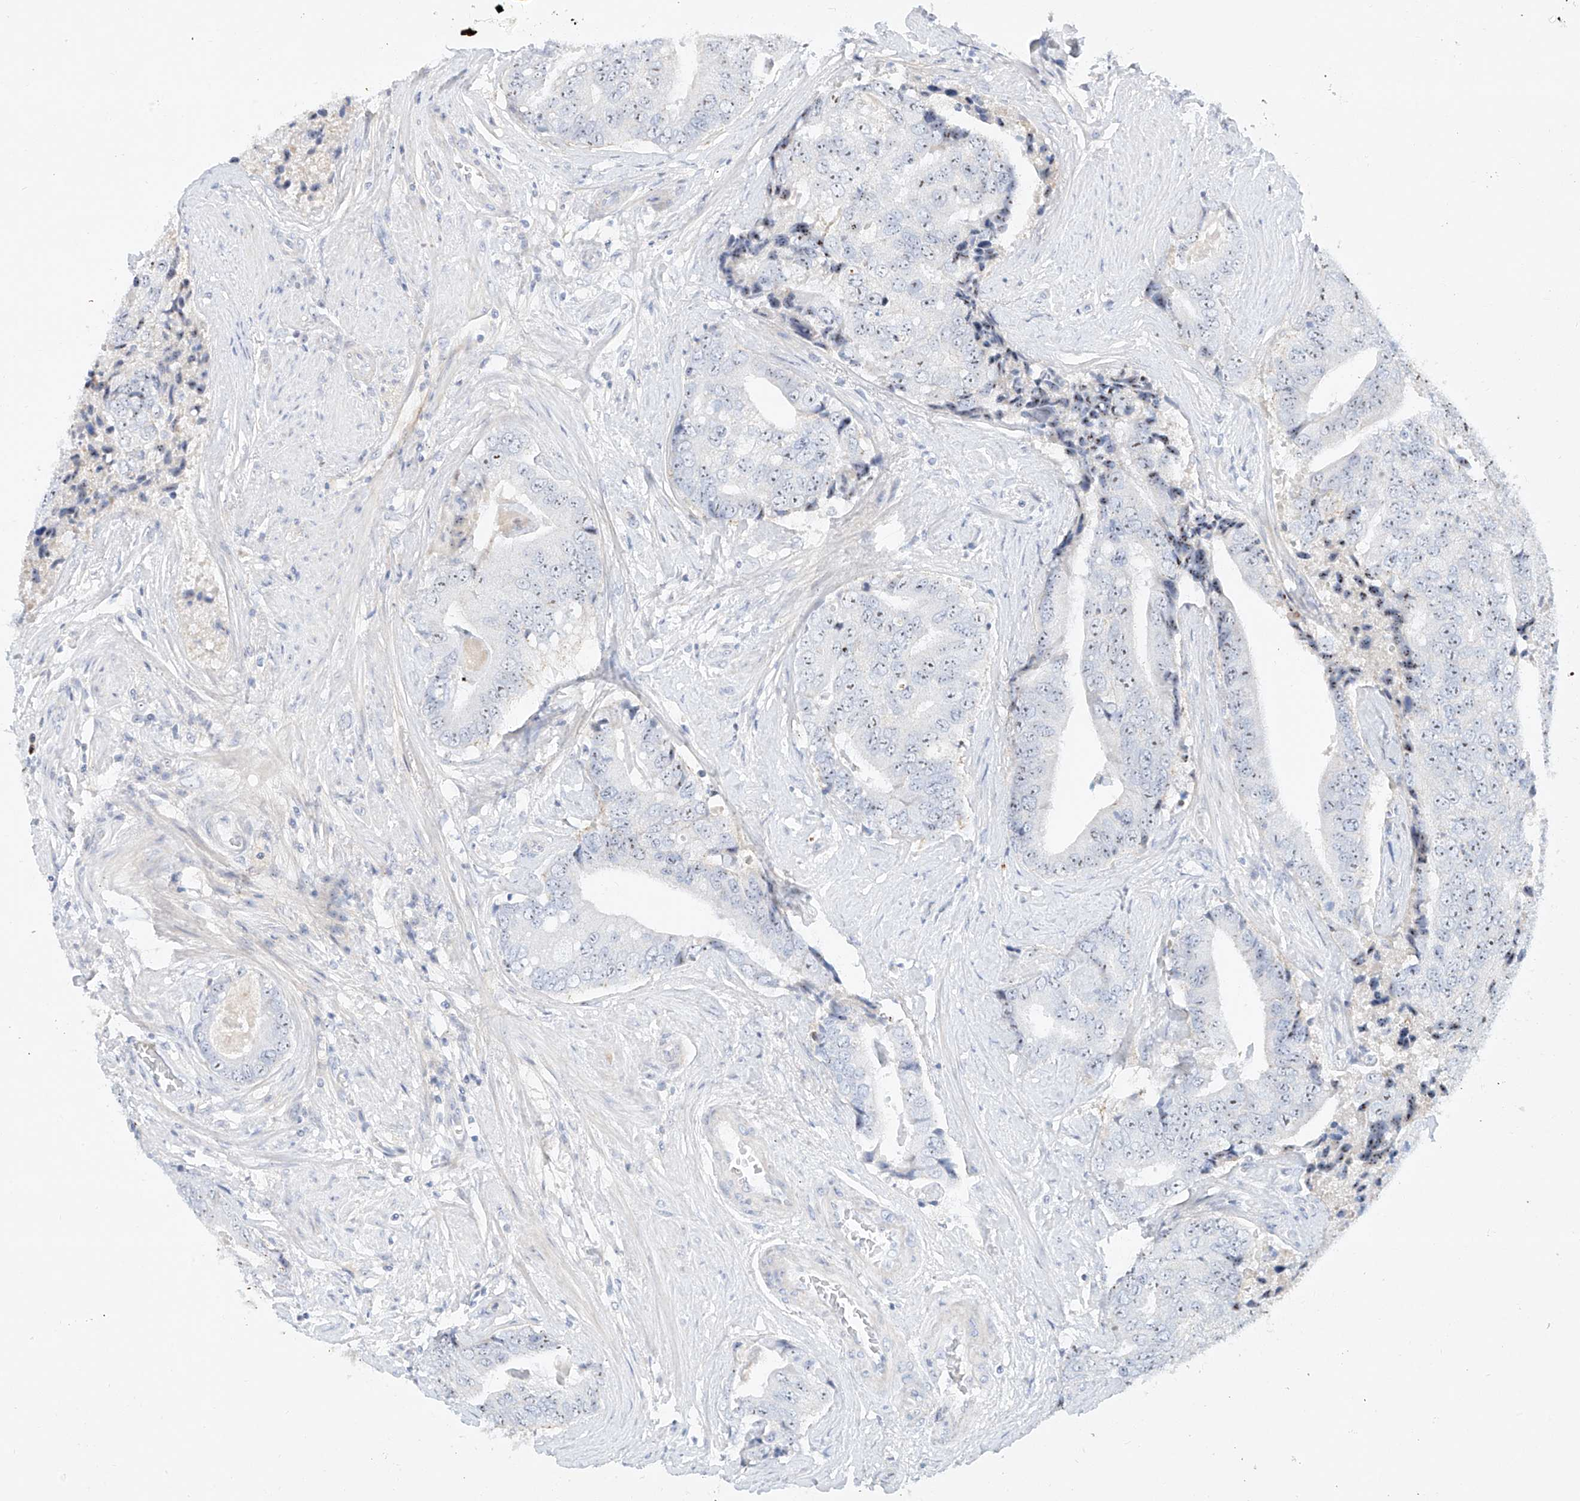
{"staining": {"intensity": "weak", "quantity": "<25%", "location": "nuclear"}, "tissue": "prostate cancer", "cell_type": "Tumor cells", "image_type": "cancer", "snomed": [{"axis": "morphology", "description": "Adenocarcinoma, High grade"}, {"axis": "topography", "description": "Prostate"}], "caption": "A micrograph of human high-grade adenocarcinoma (prostate) is negative for staining in tumor cells. Nuclei are stained in blue.", "gene": "SNU13", "patient": {"sex": "male", "age": 70}}